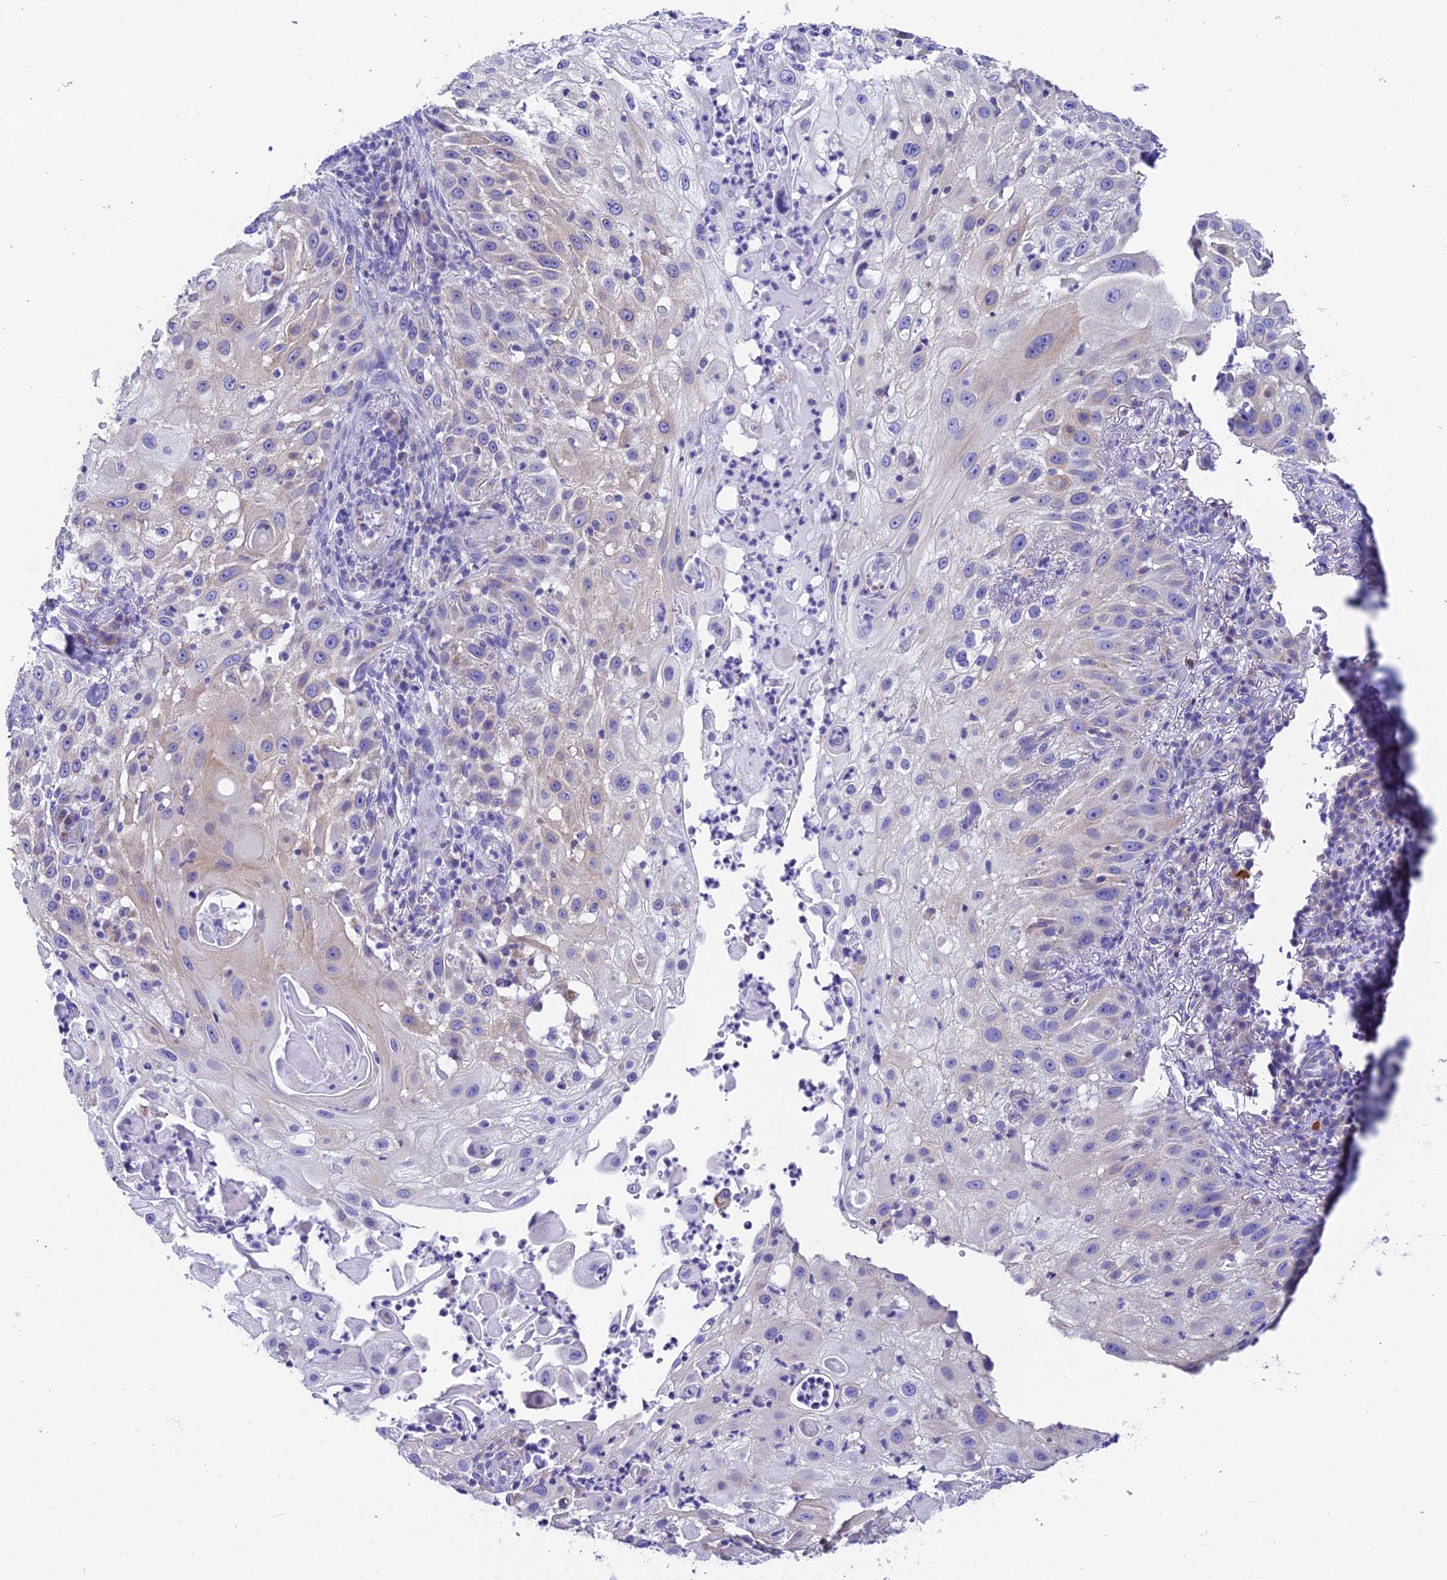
{"staining": {"intensity": "negative", "quantity": "none", "location": "none"}, "tissue": "skin cancer", "cell_type": "Tumor cells", "image_type": "cancer", "snomed": [{"axis": "morphology", "description": "Squamous cell carcinoma, NOS"}, {"axis": "topography", "description": "Skin"}], "caption": "A high-resolution histopathology image shows IHC staining of squamous cell carcinoma (skin), which displays no significant staining in tumor cells. The staining is performed using DAB (3,3'-diaminobenzidine) brown chromogen with nuclei counter-stained in using hematoxylin.", "gene": "REEP4", "patient": {"sex": "female", "age": 44}}